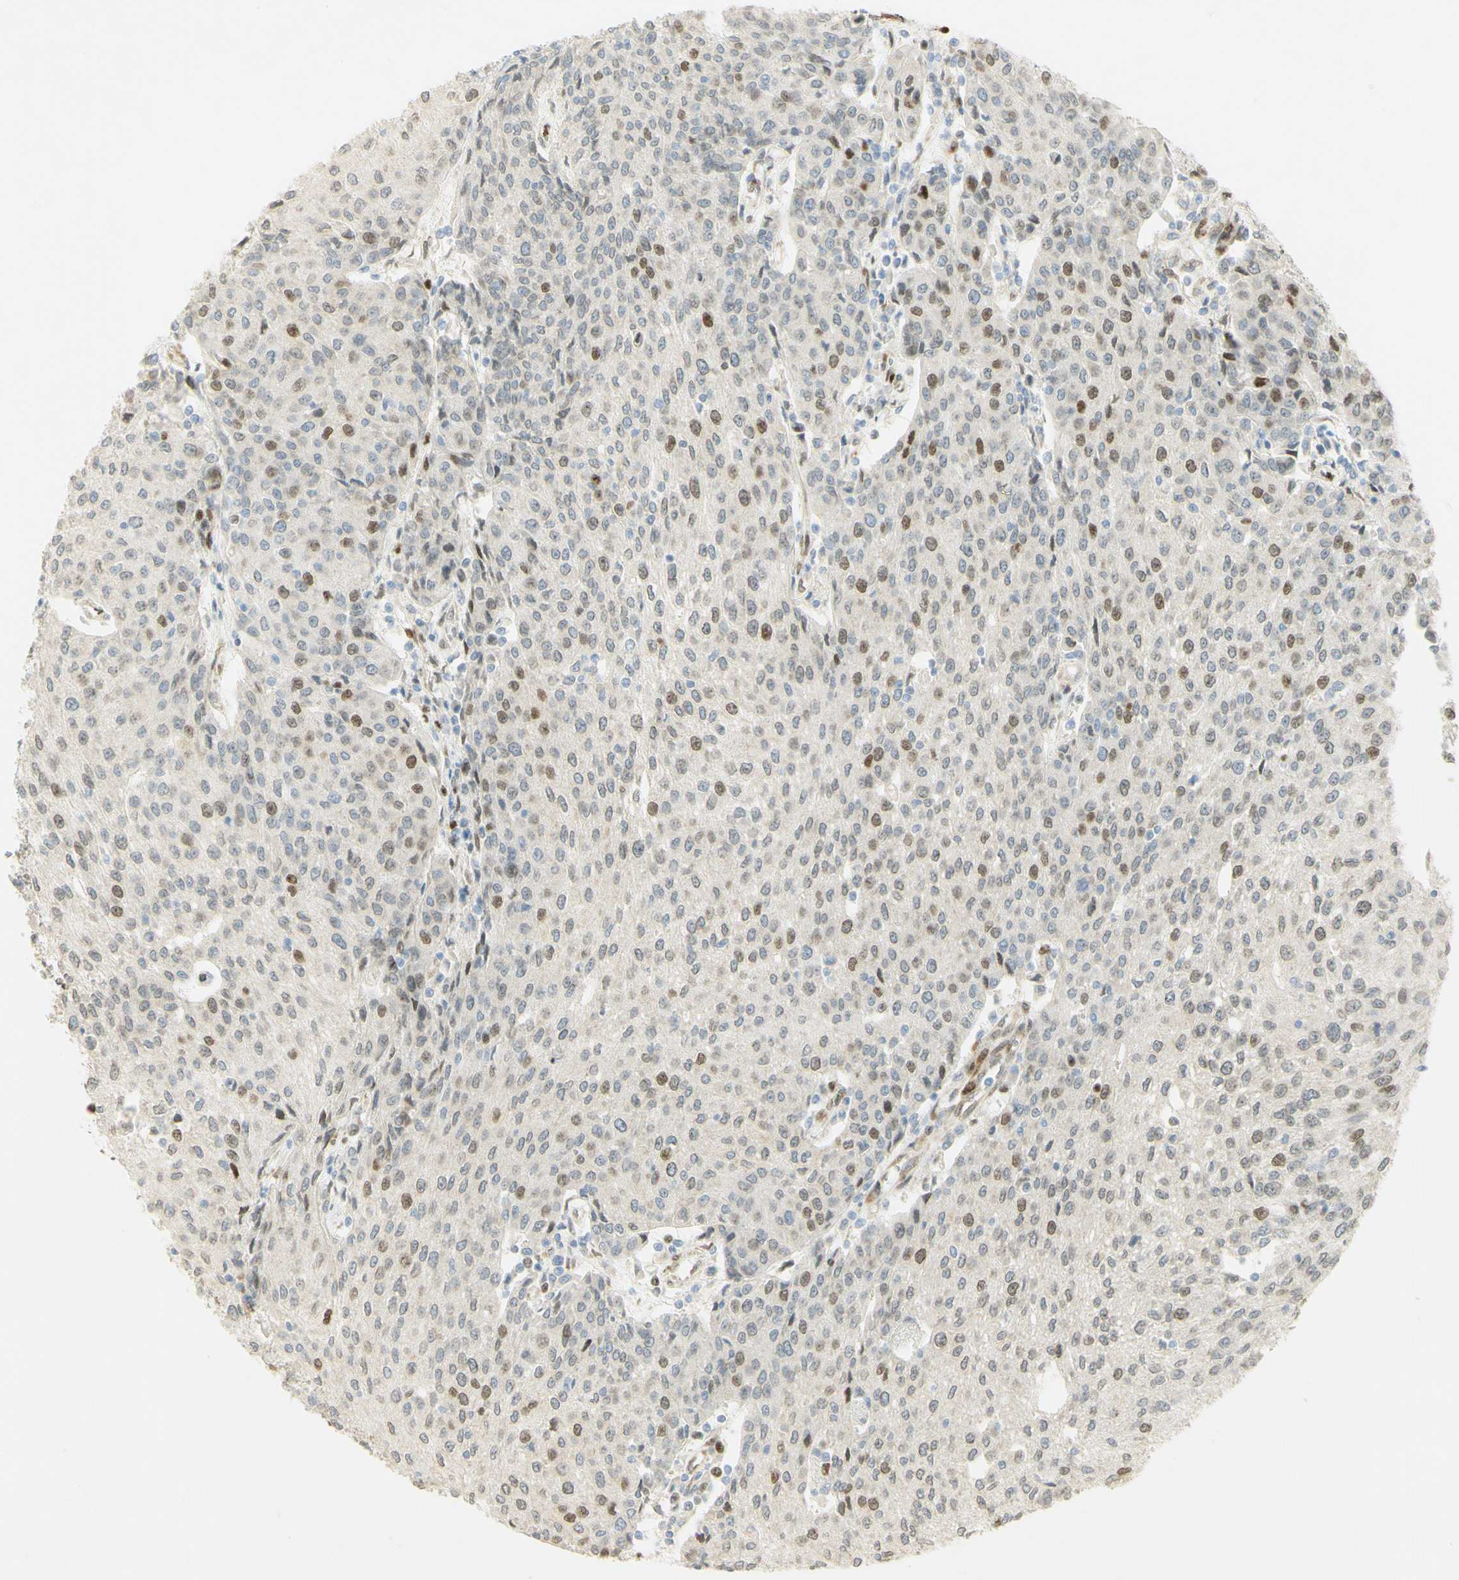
{"staining": {"intensity": "strong", "quantity": "<25%", "location": "nuclear"}, "tissue": "urothelial cancer", "cell_type": "Tumor cells", "image_type": "cancer", "snomed": [{"axis": "morphology", "description": "Urothelial carcinoma, High grade"}, {"axis": "topography", "description": "Urinary bladder"}], "caption": "High-grade urothelial carcinoma was stained to show a protein in brown. There is medium levels of strong nuclear staining in about <25% of tumor cells.", "gene": "E2F1", "patient": {"sex": "female", "age": 85}}